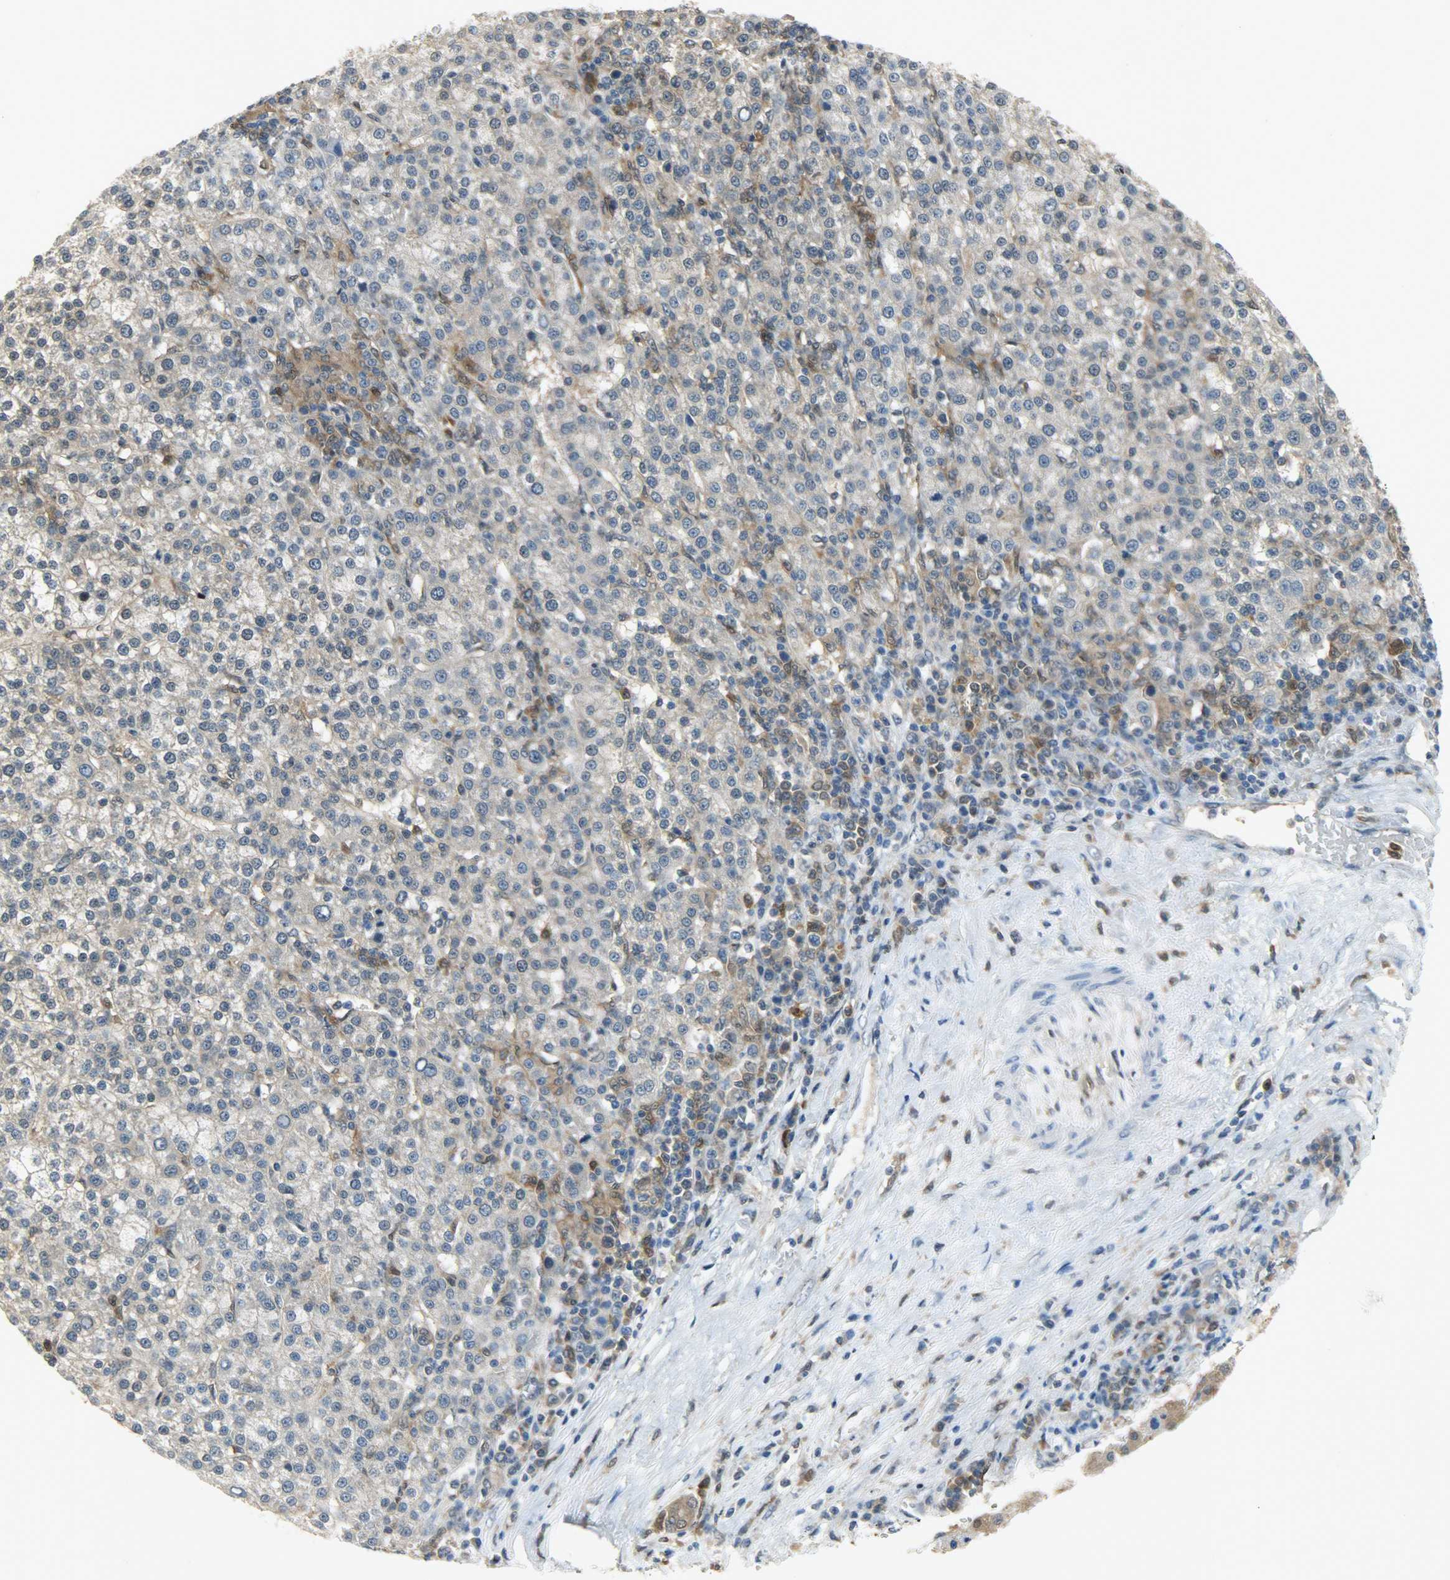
{"staining": {"intensity": "moderate", "quantity": ">75%", "location": "cytoplasmic/membranous"}, "tissue": "liver cancer", "cell_type": "Tumor cells", "image_type": "cancer", "snomed": [{"axis": "morphology", "description": "Carcinoma, Hepatocellular, NOS"}, {"axis": "topography", "description": "Liver"}], "caption": "This image displays liver hepatocellular carcinoma stained with immunohistochemistry (IHC) to label a protein in brown. The cytoplasmic/membranous of tumor cells show moderate positivity for the protein. Nuclei are counter-stained blue.", "gene": "EIF4EBP1", "patient": {"sex": "female", "age": 58}}